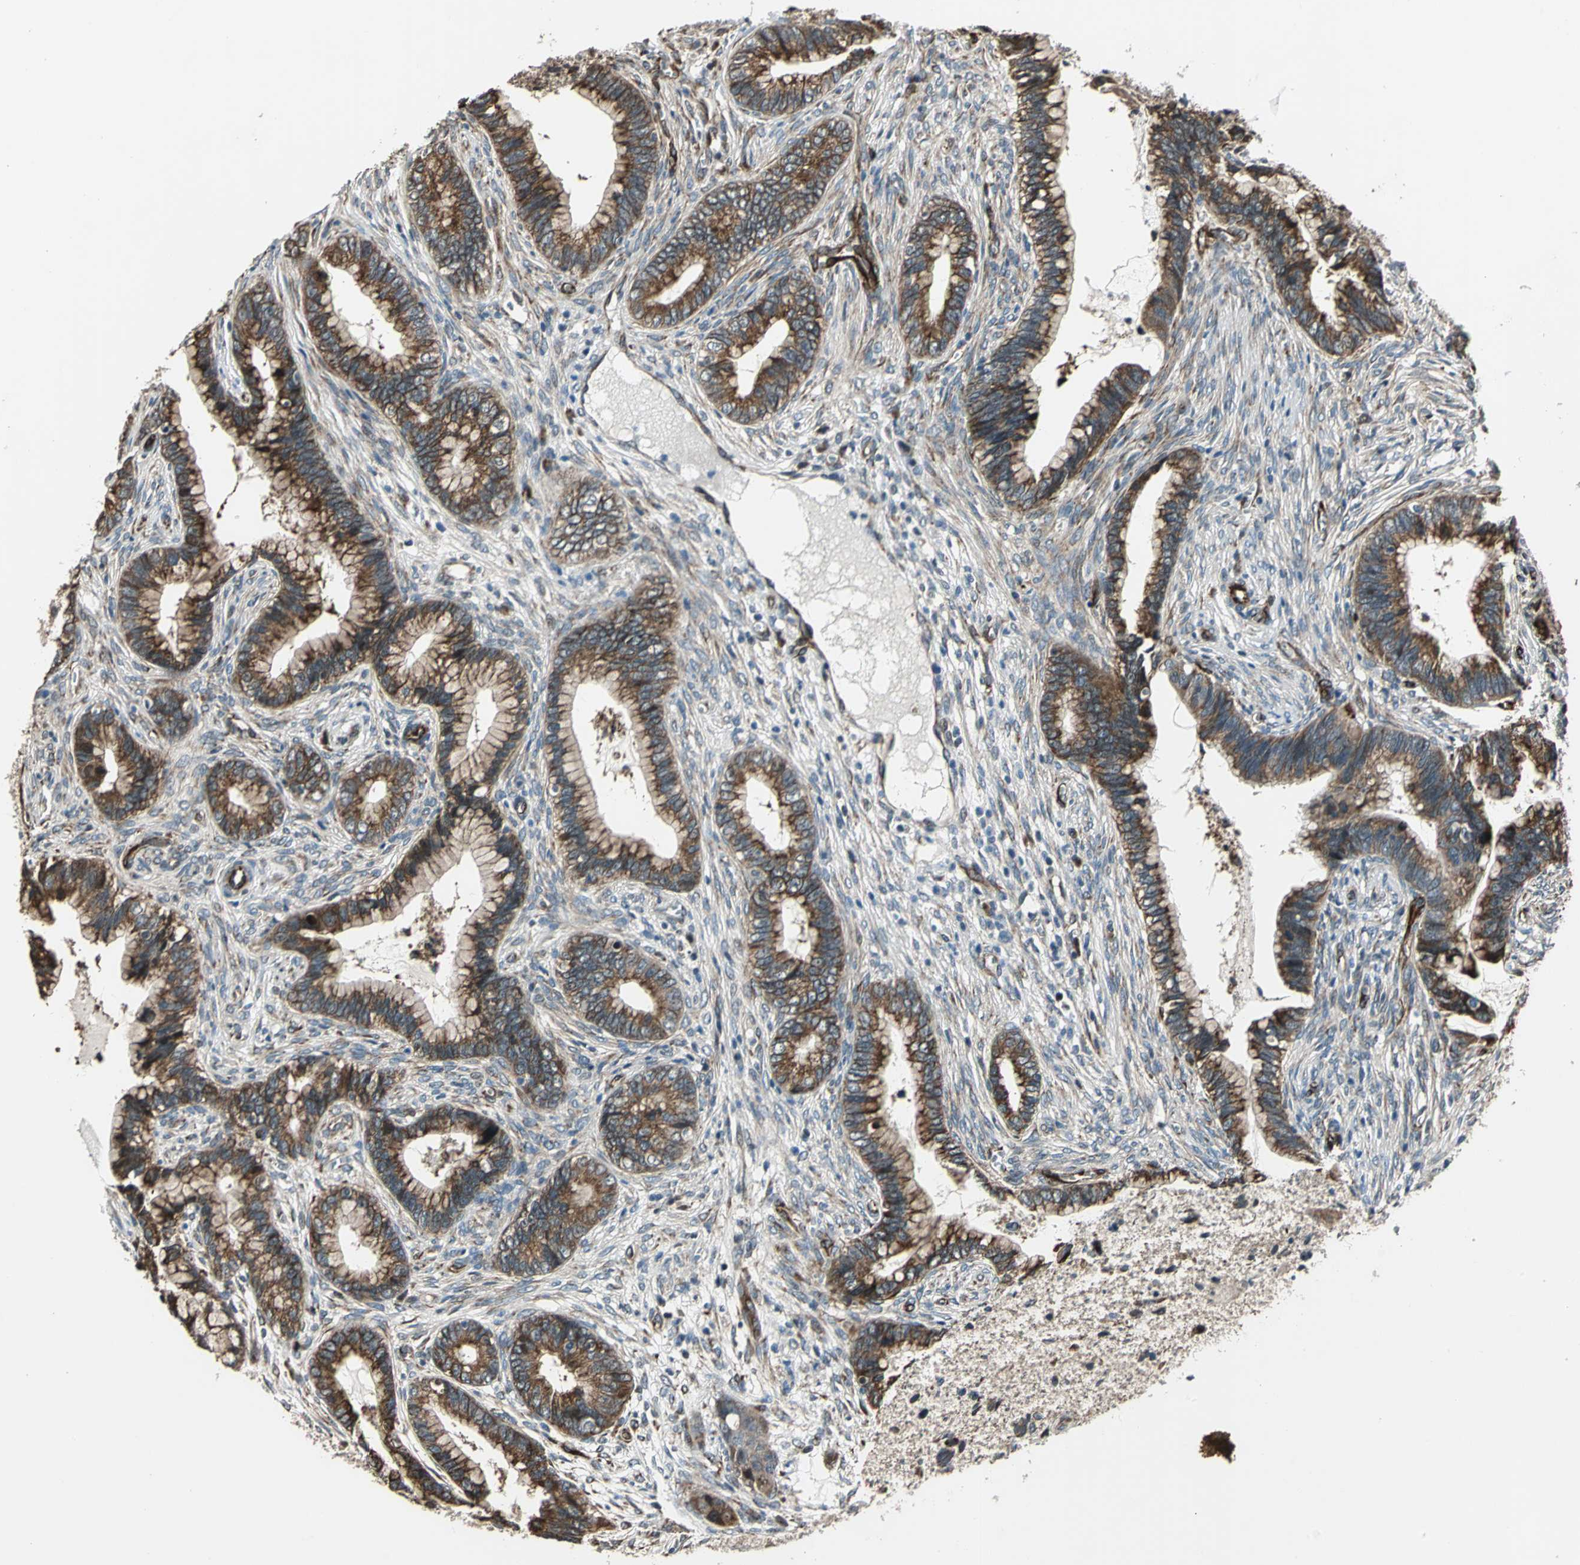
{"staining": {"intensity": "strong", "quantity": ">75%", "location": "cytoplasmic/membranous"}, "tissue": "cervical cancer", "cell_type": "Tumor cells", "image_type": "cancer", "snomed": [{"axis": "morphology", "description": "Adenocarcinoma, NOS"}, {"axis": "topography", "description": "Cervix"}], "caption": "This is a micrograph of immunohistochemistry staining of adenocarcinoma (cervical), which shows strong expression in the cytoplasmic/membranous of tumor cells.", "gene": "EXD2", "patient": {"sex": "female", "age": 44}}